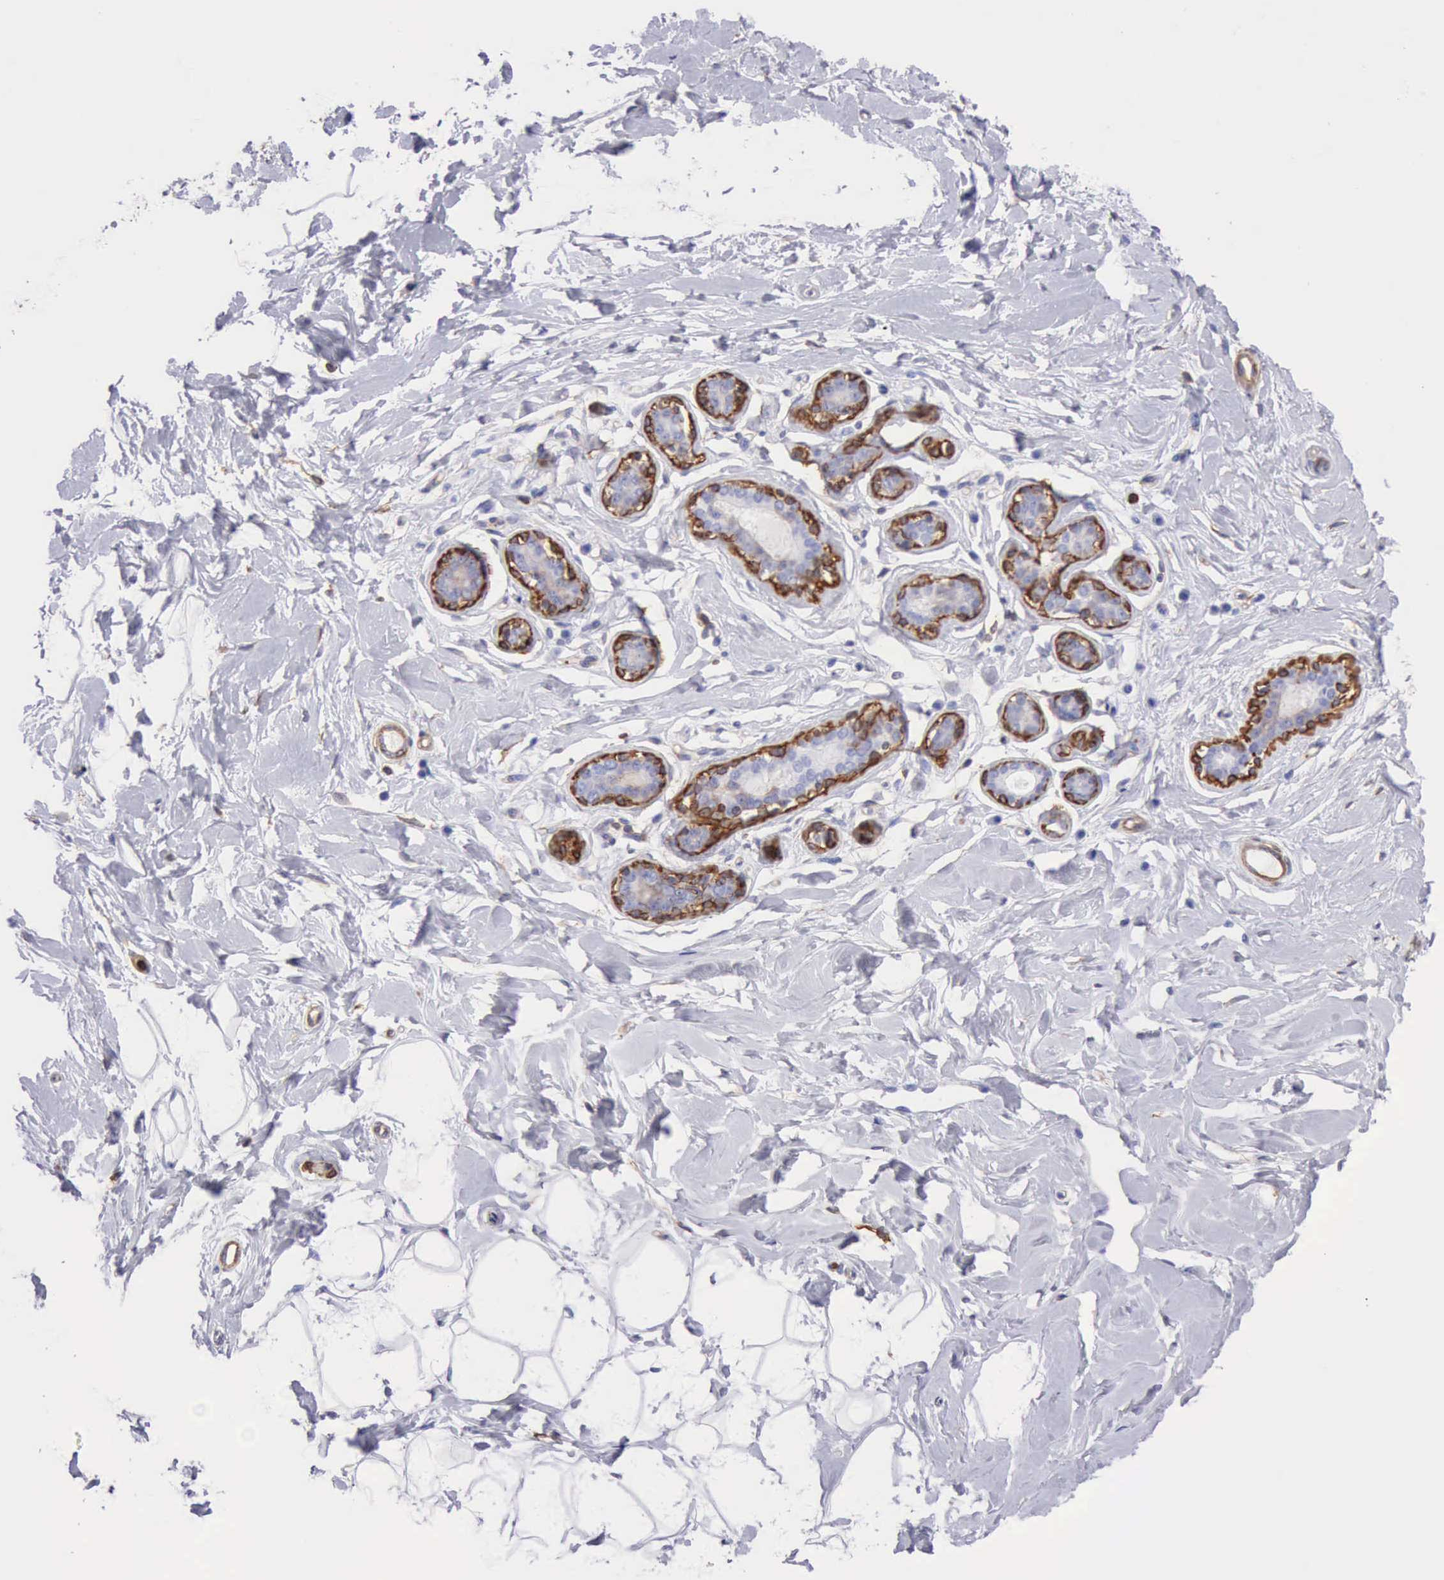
{"staining": {"intensity": "negative", "quantity": "none", "location": "none"}, "tissue": "breast", "cell_type": "Adipocytes", "image_type": "normal", "snomed": [{"axis": "morphology", "description": "Normal tissue, NOS"}, {"axis": "topography", "description": "Breast"}], "caption": "Benign breast was stained to show a protein in brown. There is no significant expression in adipocytes.", "gene": "FLNA", "patient": {"sex": "female", "age": 23}}